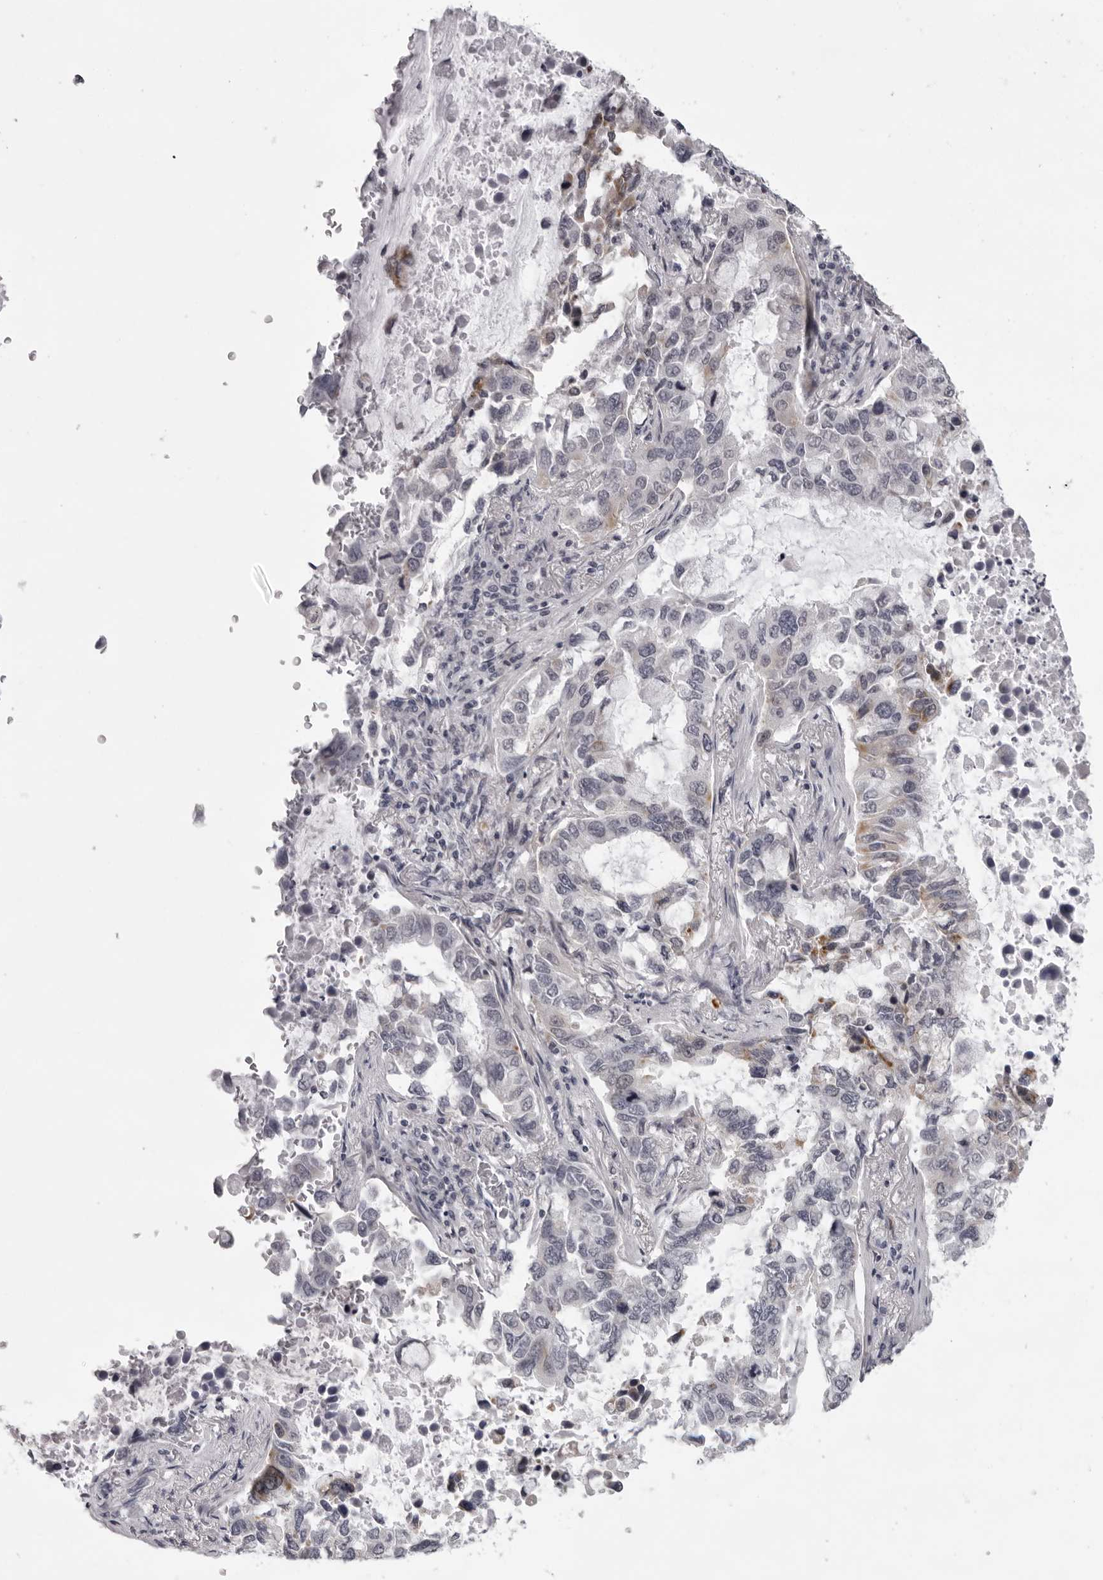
{"staining": {"intensity": "weak", "quantity": "<25%", "location": "cytoplasmic/membranous"}, "tissue": "lung cancer", "cell_type": "Tumor cells", "image_type": "cancer", "snomed": [{"axis": "morphology", "description": "Adenocarcinoma, NOS"}, {"axis": "topography", "description": "Lung"}], "caption": "High power microscopy histopathology image of an immunohistochemistry photomicrograph of adenocarcinoma (lung), revealing no significant positivity in tumor cells.", "gene": "NUDT18", "patient": {"sex": "male", "age": 64}}